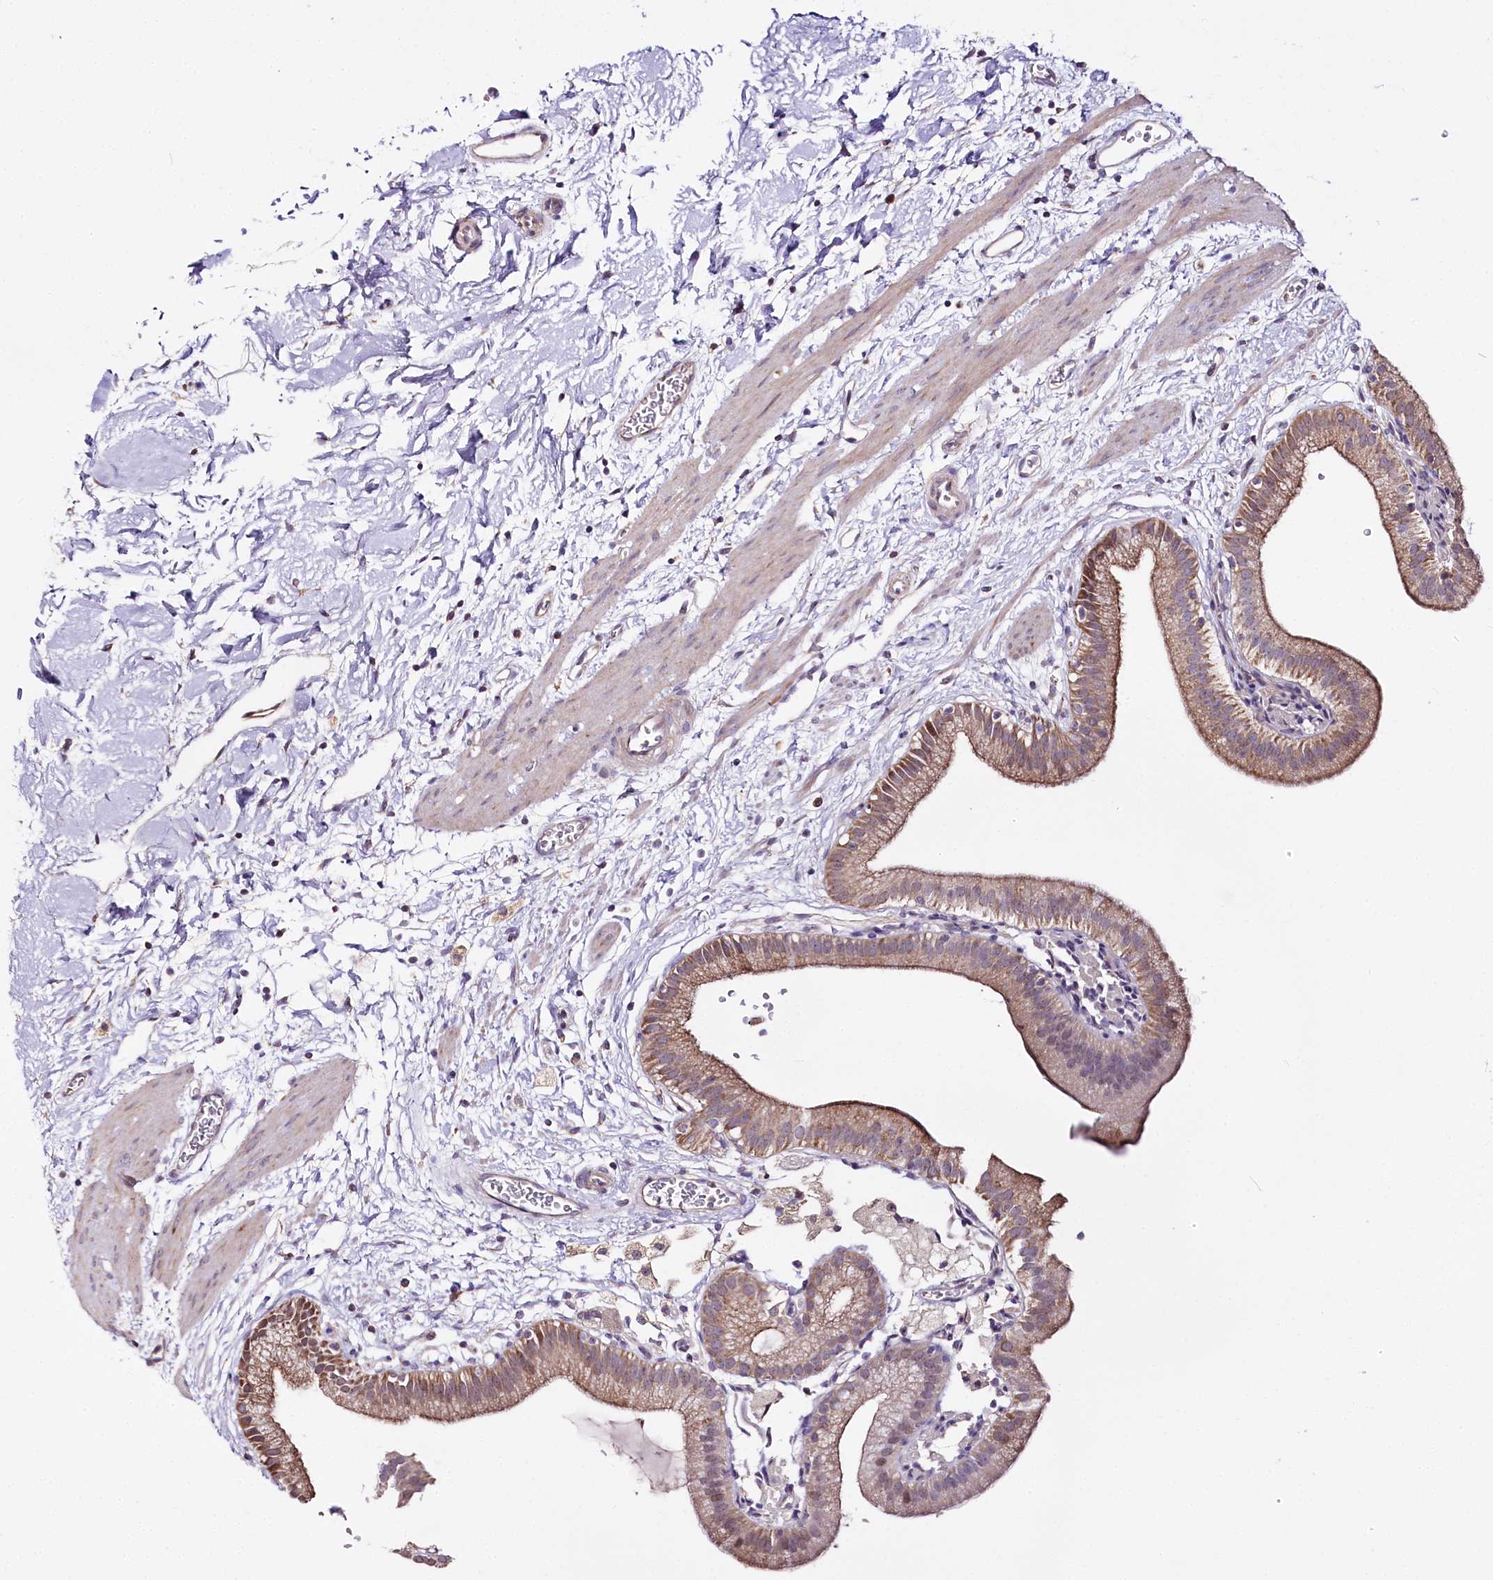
{"staining": {"intensity": "moderate", "quantity": ">75%", "location": "cytoplasmic/membranous"}, "tissue": "gallbladder", "cell_type": "Glandular cells", "image_type": "normal", "snomed": [{"axis": "morphology", "description": "Normal tissue, NOS"}, {"axis": "topography", "description": "Gallbladder"}], "caption": "Protein staining of unremarkable gallbladder displays moderate cytoplasmic/membranous expression in approximately >75% of glandular cells.", "gene": "ZNF226", "patient": {"sex": "male", "age": 55}}